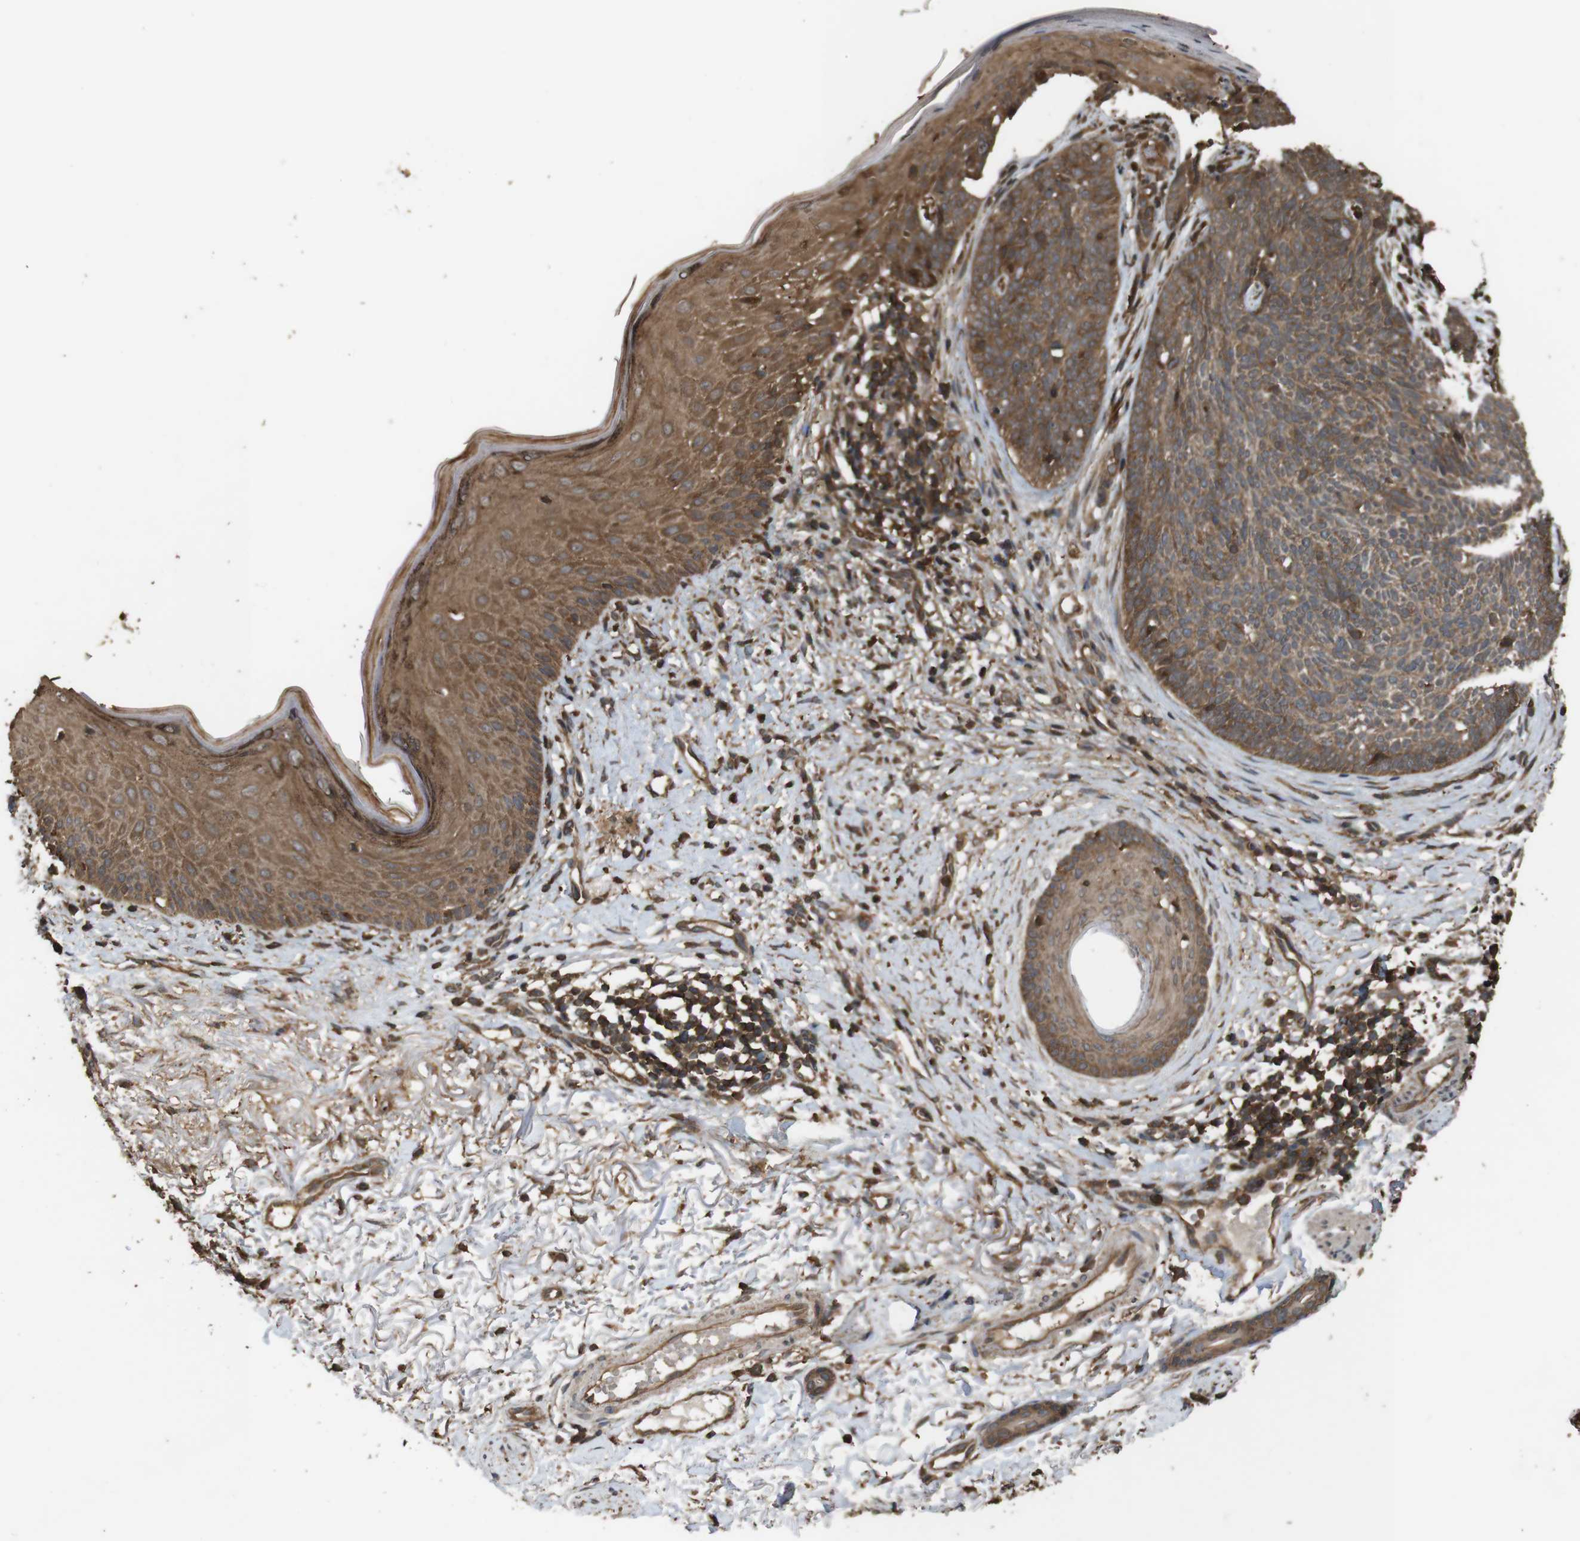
{"staining": {"intensity": "moderate", "quantity": ">75%", "location": "cytoplasmic/membranous"}, "tissue": "skin cancer", "cell_type": "Tumor cells", "image_type": "cancer", "snomed": [{"axis": "morphology", "description": "Basal cell carcinoma"}, {"axis": "topography", "description": "Skin"}], "caption": "Tumor cells exhibit moderate cytoplasmic/membranous expression in about >75% of cells in basal cell carcinoma (skin).", "gene": "BAG4", "patient": {"sex": "female", "age": 70}}